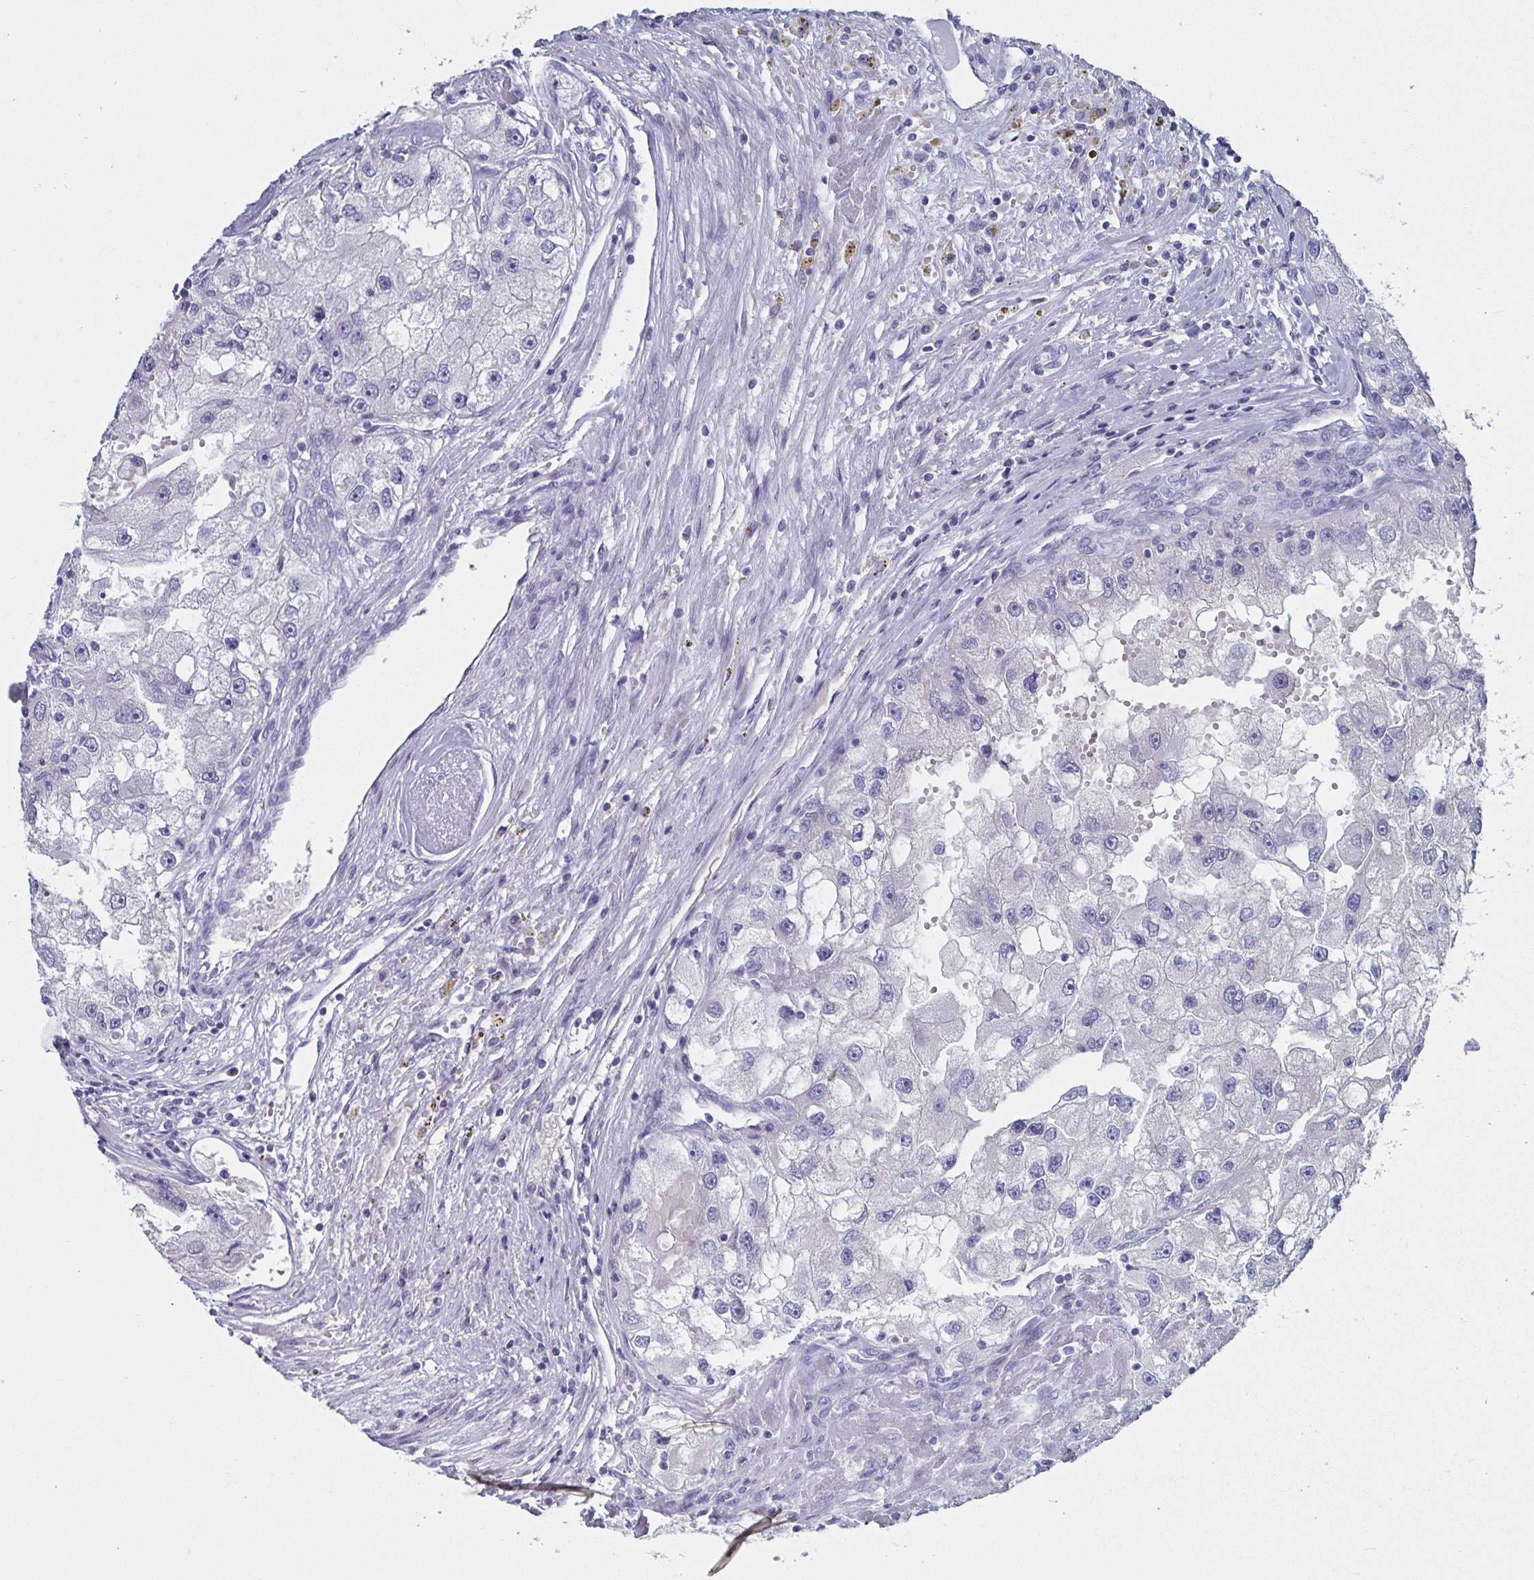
{"staining": {"intensity": "negative", "quantity": "none", "location": "none"}, "tissue": "renal cancer", "cell_type": "Tumor cells", "image_type": "cancer", "snomed": [{"axis": "morphology", "description": "Adenocarcinoma, NOS"}, {"axis": "topography", "description": "Kidney"}], "caption": "Tumor cells are negative for brown protein staining in renal adenocarcinoma. Nuclei are stained in blue.", "gene": "CFAP69", "patient": {"sex": "male", "age": 63}}